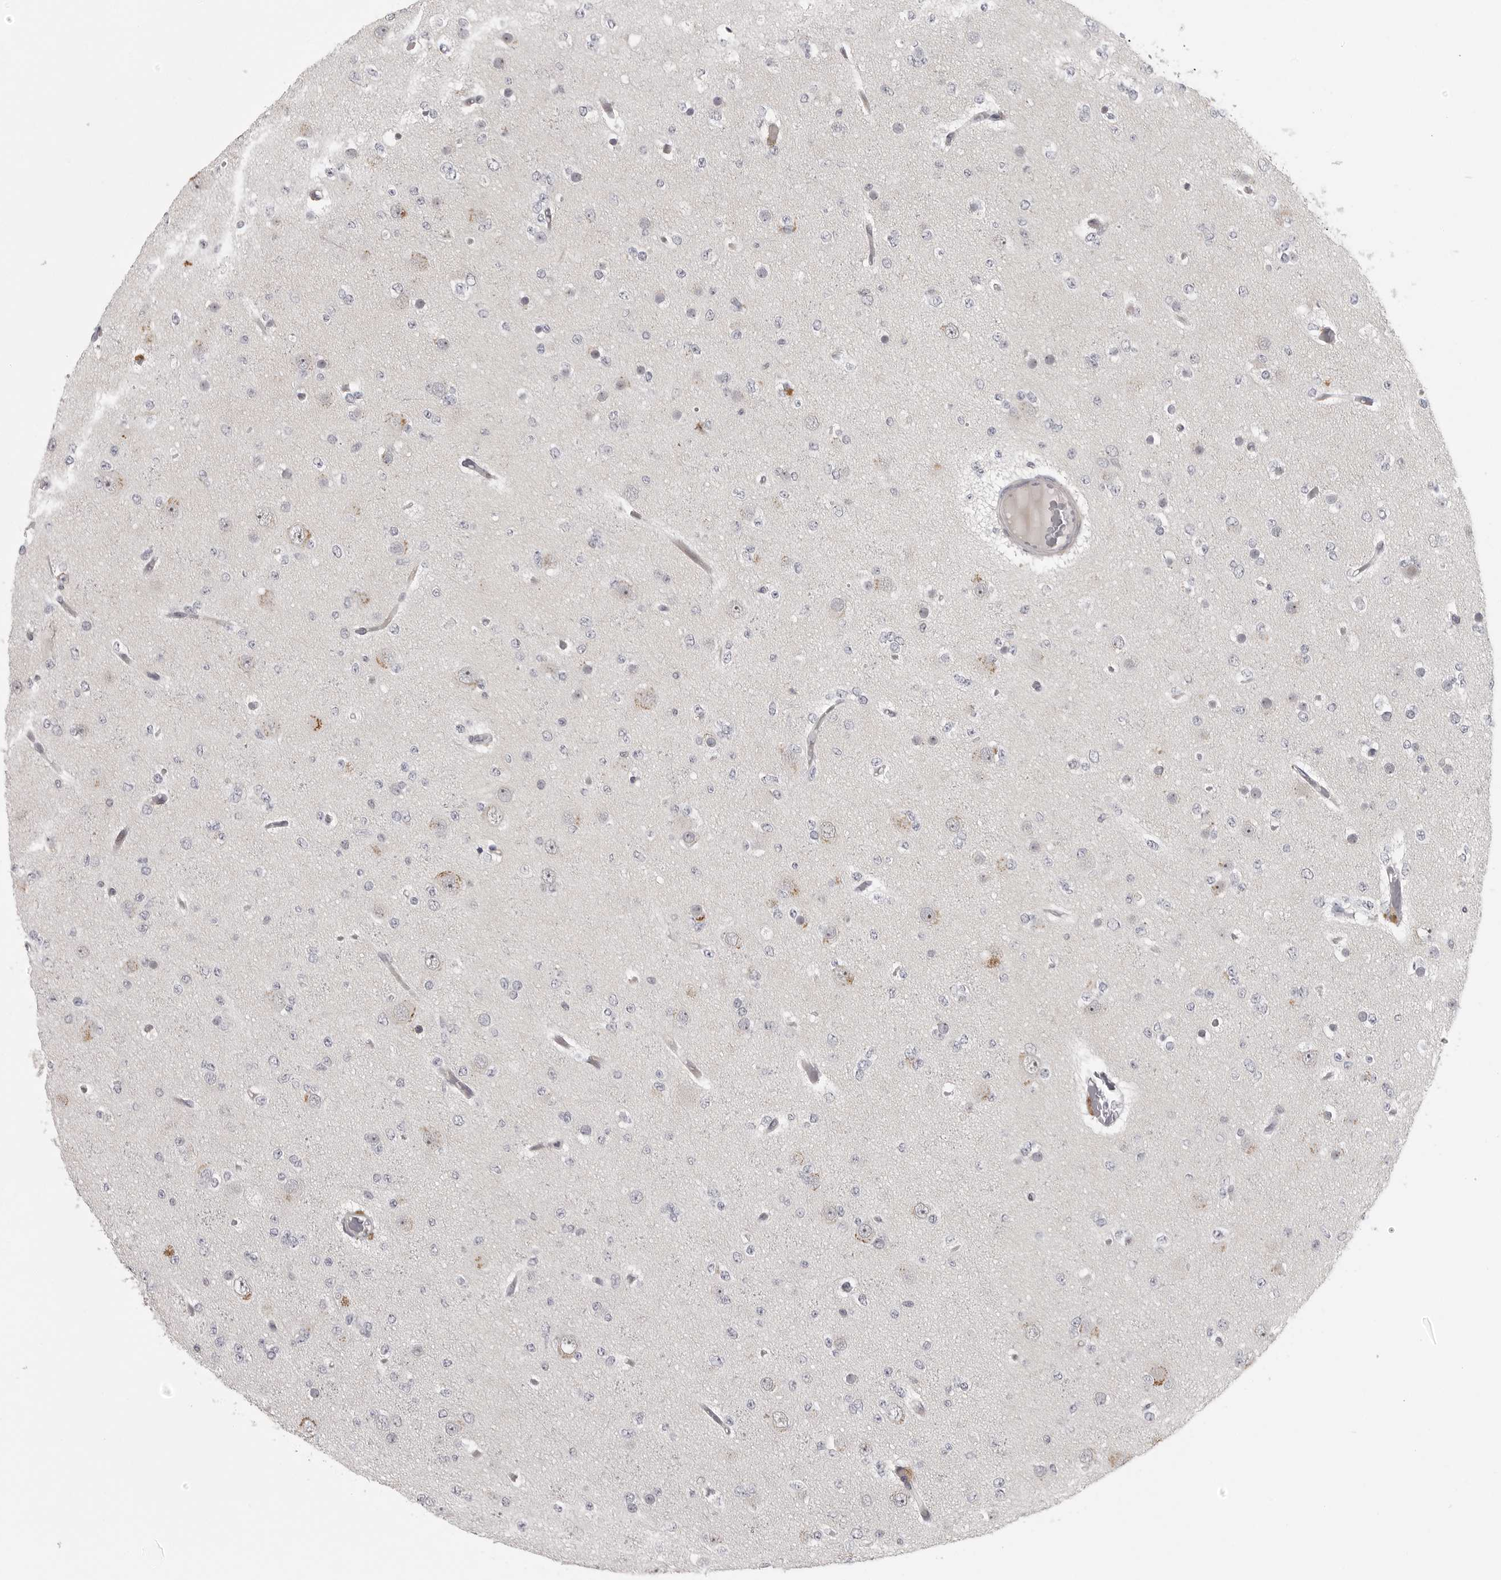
{"staining": {"intensity": "negative", "quantity": "none", "location": "none"}, "tissue": "glioma", "cell_type": "Tumor cells", "image_type": "cancer", "snomed": [{"axis": "morphology", "description": "Glioma, malignant, Low grade"}, {"axis": "topography", "description": "Brain"}], "caption": "An immunohistochemistry histopathology image of glioma is shown. There is no staining in tumor cells of glioma.", "gene": "UROD", "patient": {"sex": "female", "age": 22}}